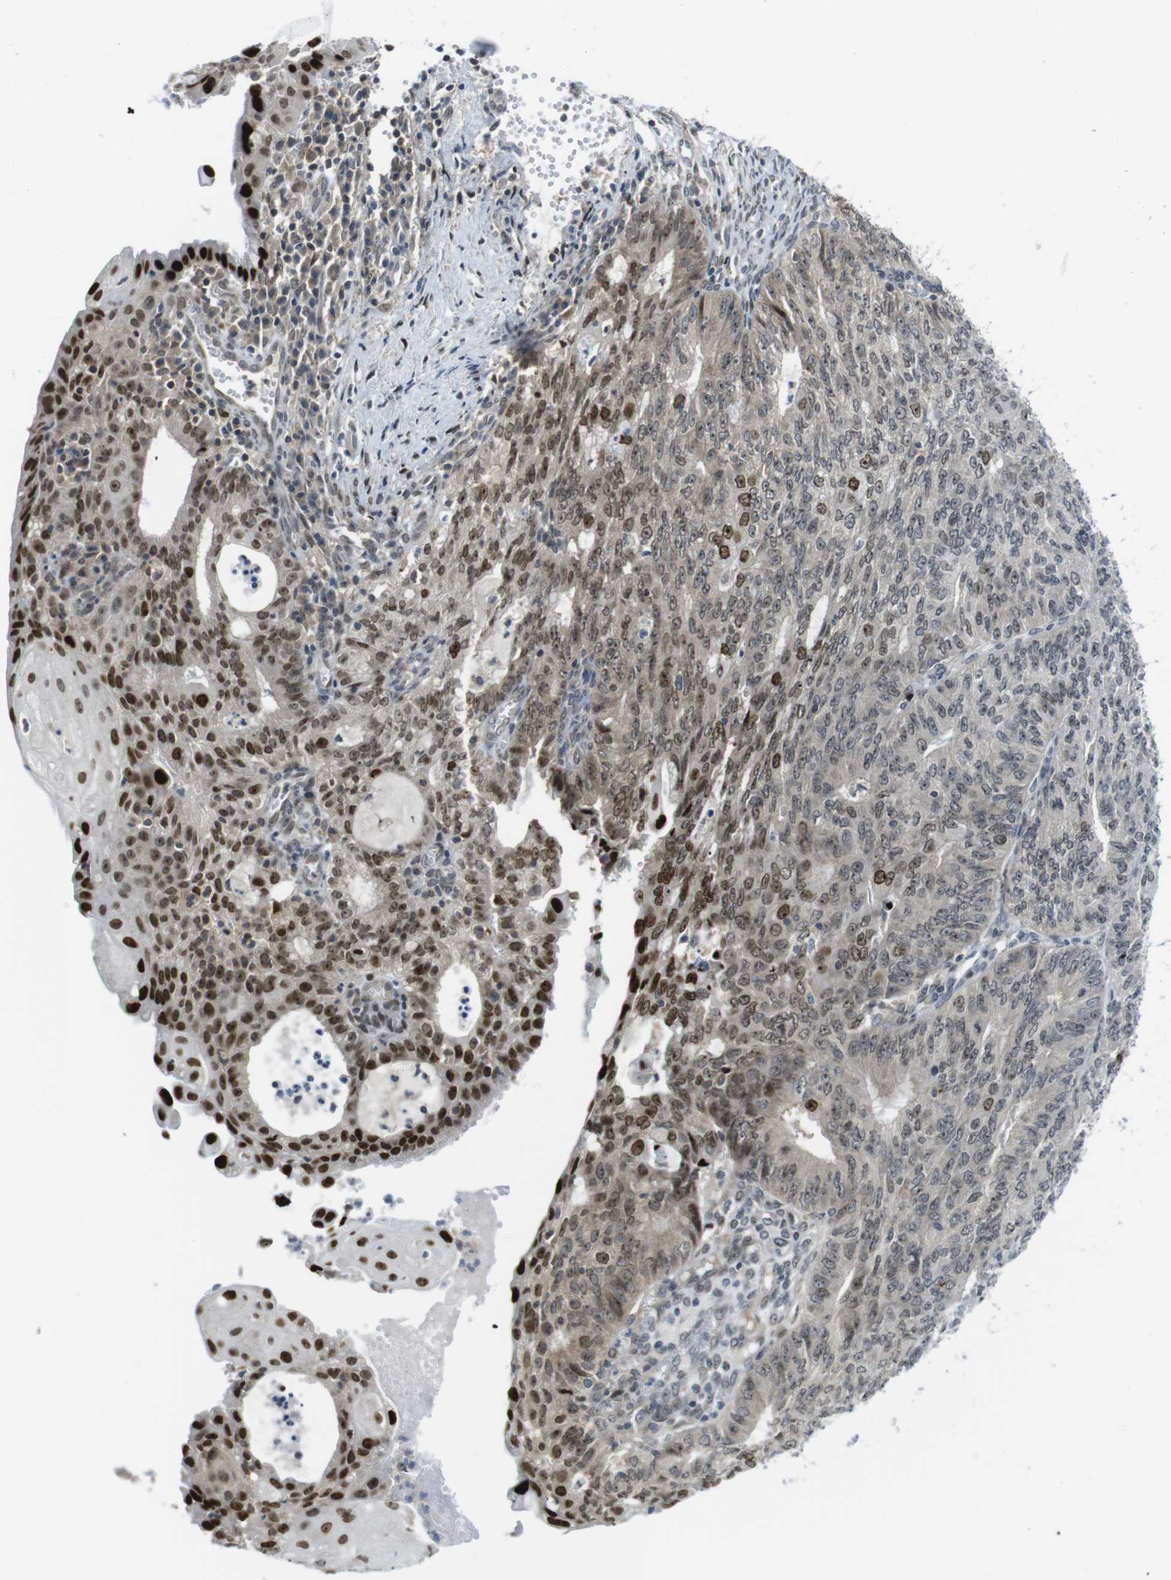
{"staining": {"intensity": "strong", "quantity": "<25%", "location": "nuclear"}, "tissue": "endometrial cancer", "cell_type": "Tumor cells", "image_type": "cancer", "snomed": [{"axis": "morphology", "description": "Adenocarcinoma, NOS"}, {"axis": "topography", "description": "Endometrium"}], "caption": "DAB immunohistochemical staining of endometrial adenocarcinoma demonstrates strong nuclear protein staining in approximately <25% of tumor cells.", "gene": "RCC1", "patient": {"sex": "female", "age": 32}}